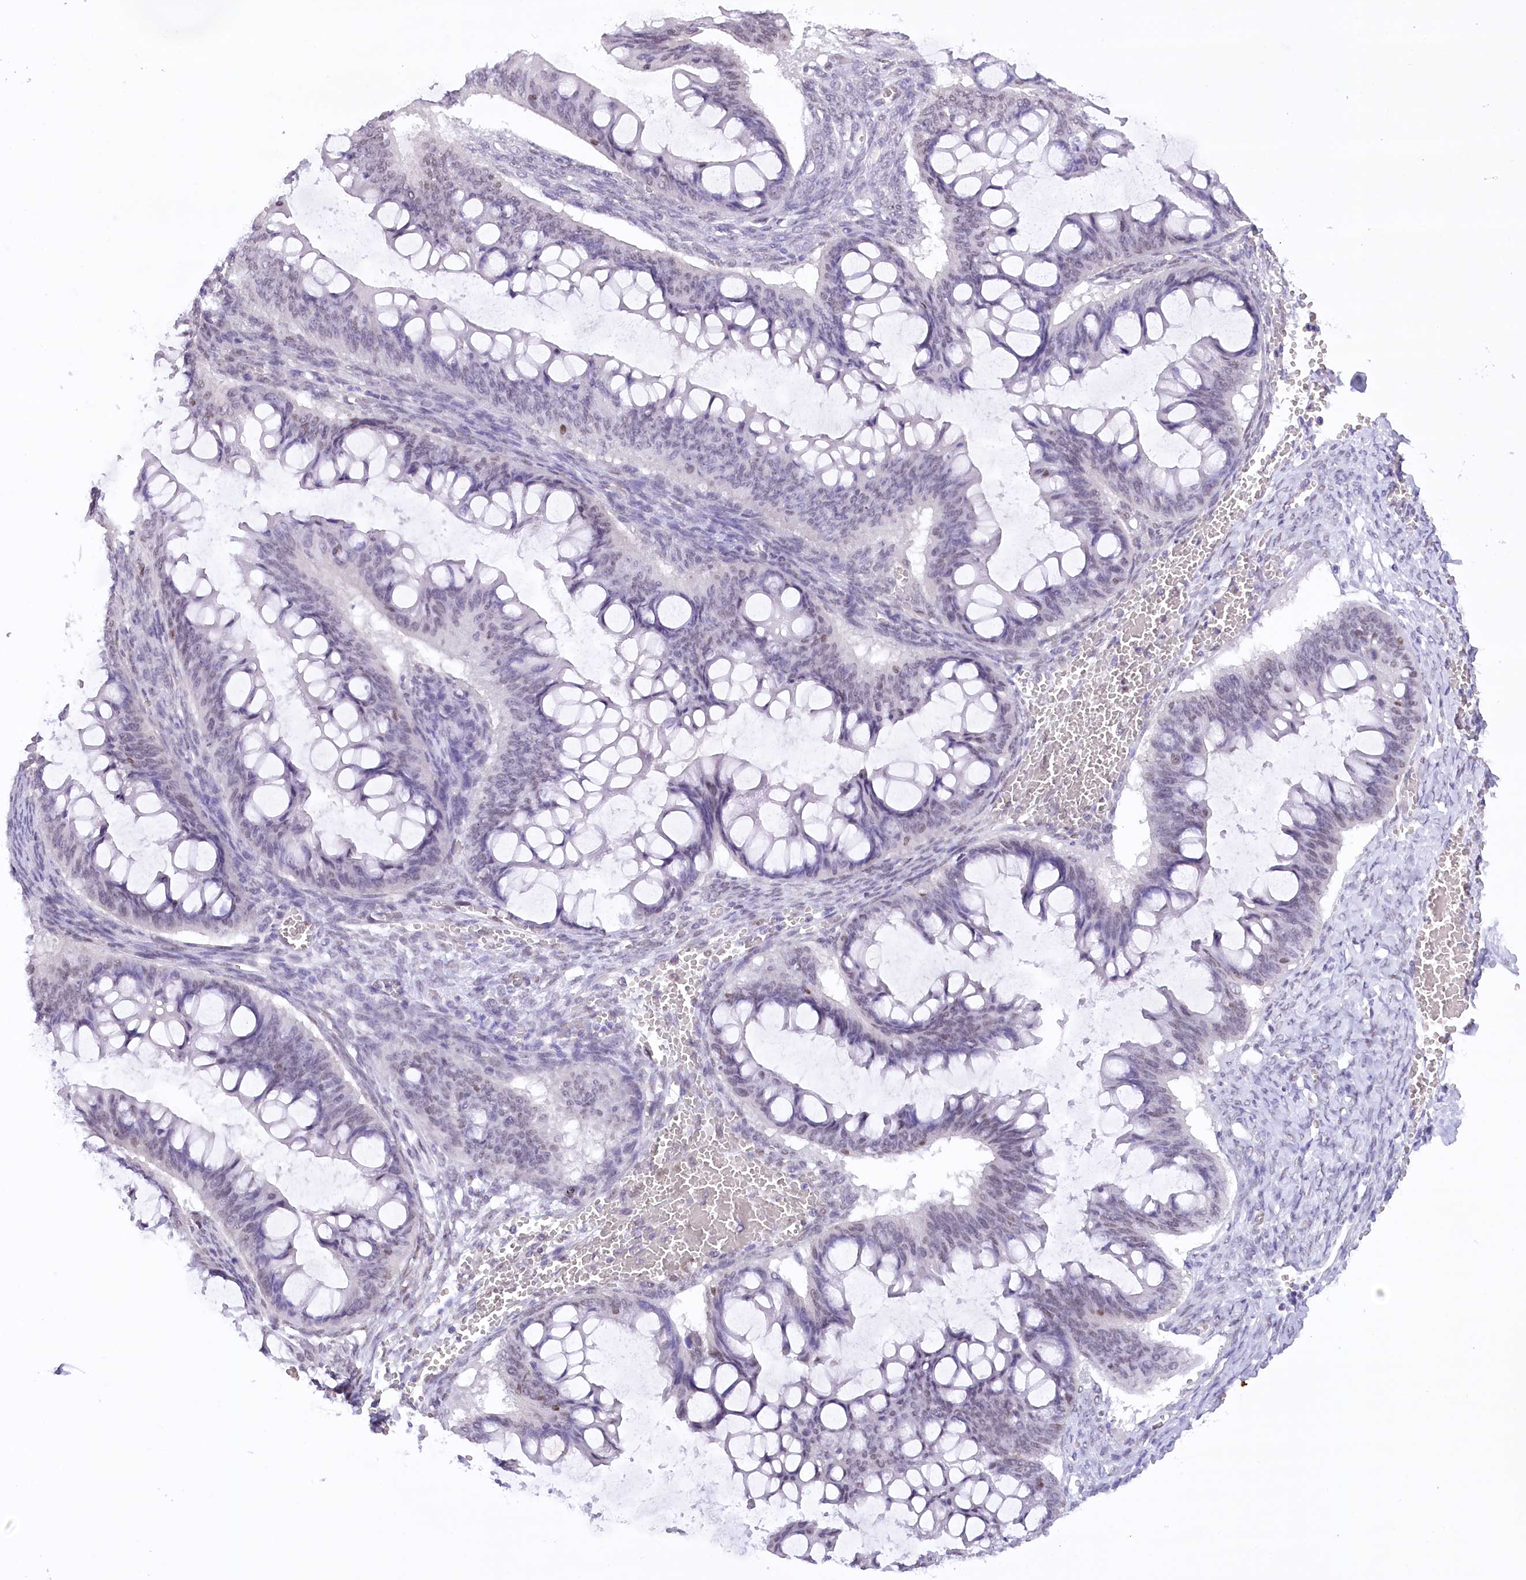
{"staining": {"intensity": "negative", "quantity": "none", "location": "none"}, "tissue": "ovarian cancer", "cell_type": "Tumor cells", "image_type": "cancer", "snomed": [{"axis": "morphology", "description": "Cystadenocarcinoma, mucinous, NOS"}, {"axis": "topography", "description": "Ovary"}], "caption": "This histopathology image is of ovarian cancer (mucinous cystadenocarcinoma) stained with immunohistochemistry to label a protein in brown with the nuclei are counter-stained blue. There is no positivity in tumor cells.", "gene": "HNRNPA0", "patient": {"sex": "female", "age": 73}}